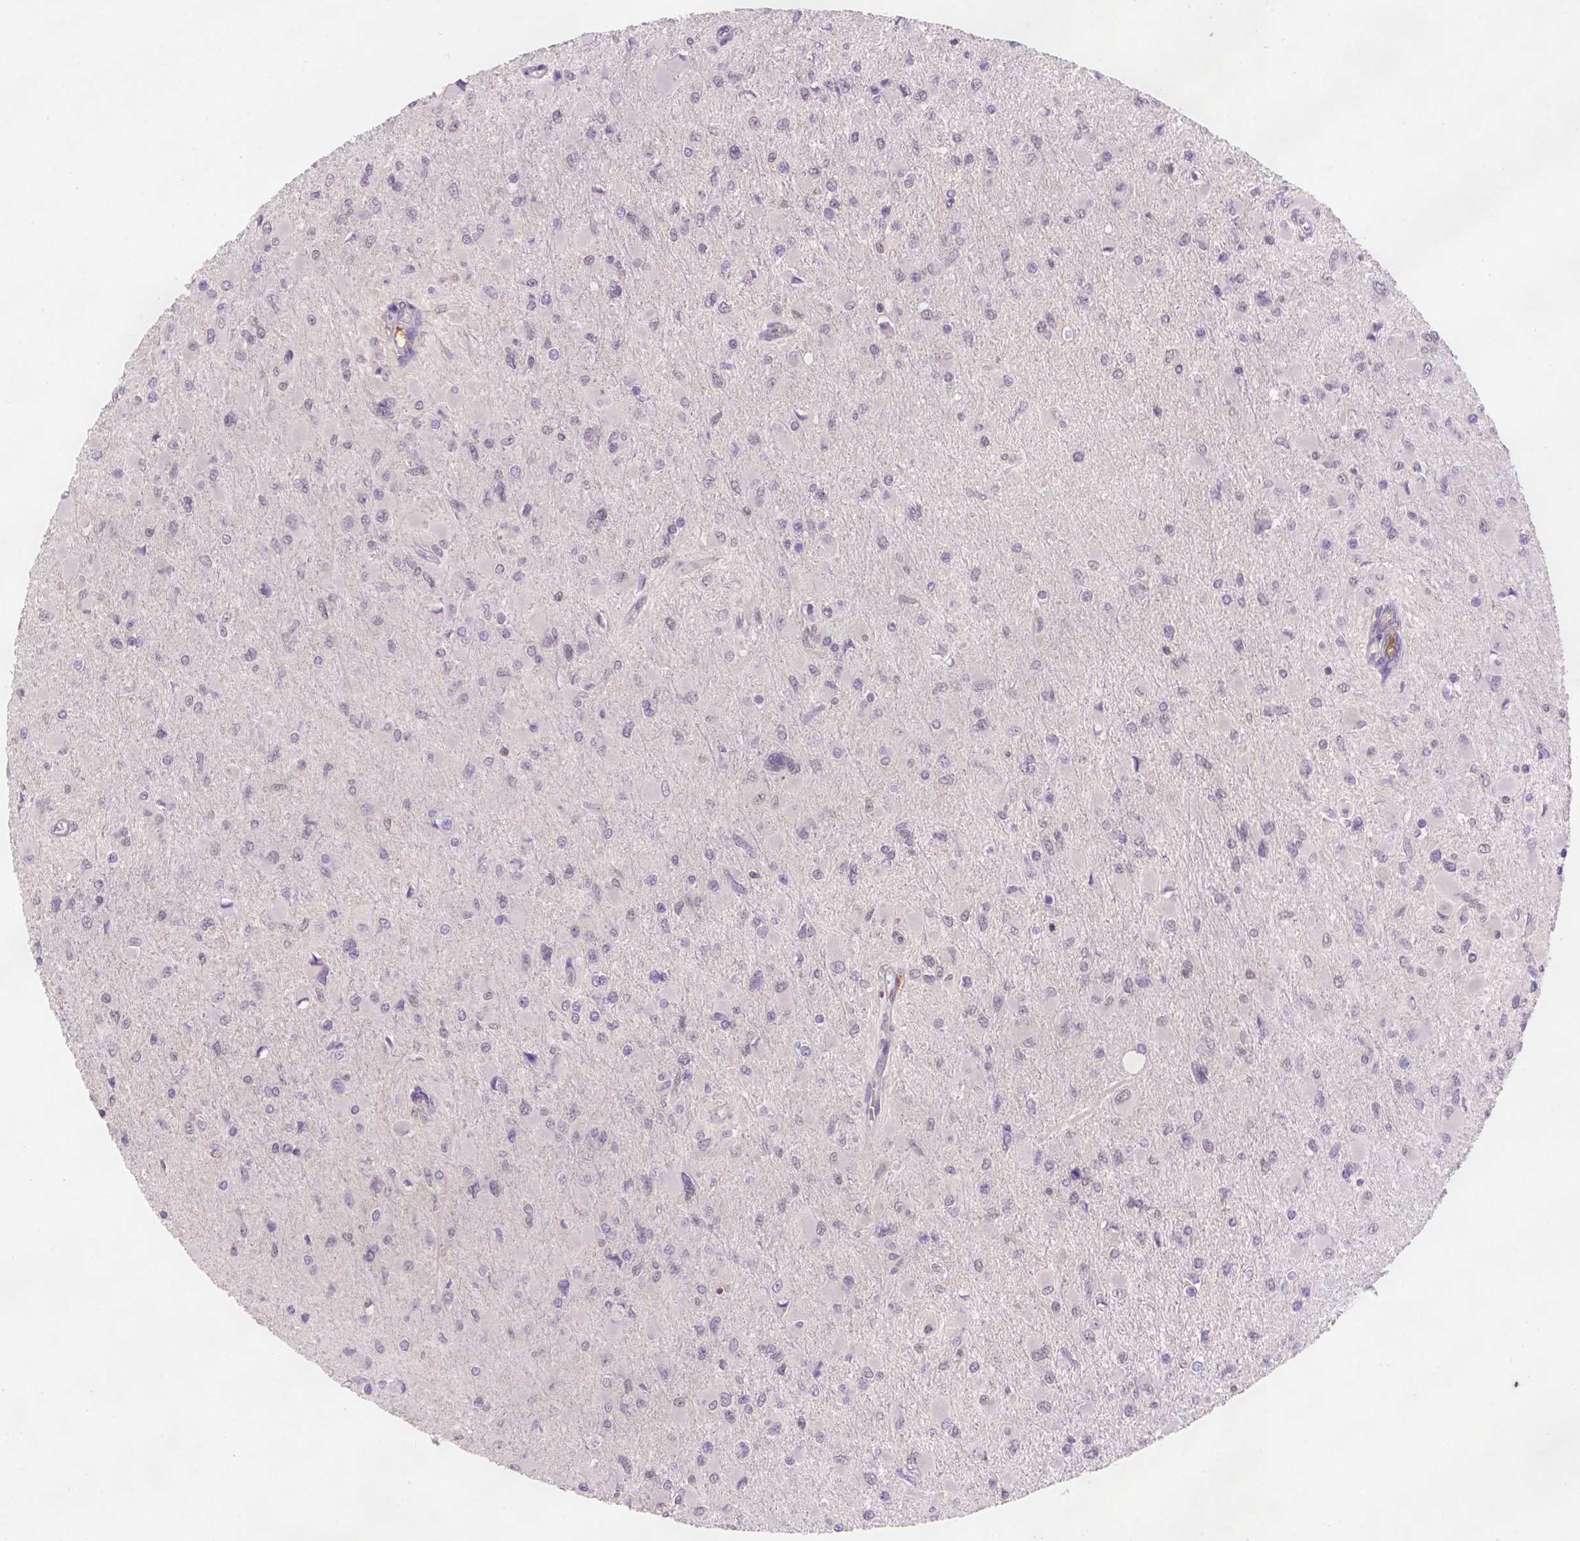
{"staining": {"intensity": "weak", "quantity": "25%-75%", "location": "nuclear"}, "tissue": "glioma", "cell_type": "Tumor cells", "image_type": "cancer", "snomed": [{"axis": "morphology", "description": "Glioma, malignant, High grade"}, {"axis": "topography", "description": "Cerebral cortex"}], "caption": "This image displays high-grade glioma (malignant) stained with immunohistochemistry to label a protein in brown. The nuclear of tumor cells show weak positivity for the protein. Nuclei are counter-stained blue.", "gene": "SCML4", "patient": {"sex": "female", "age": 36}}